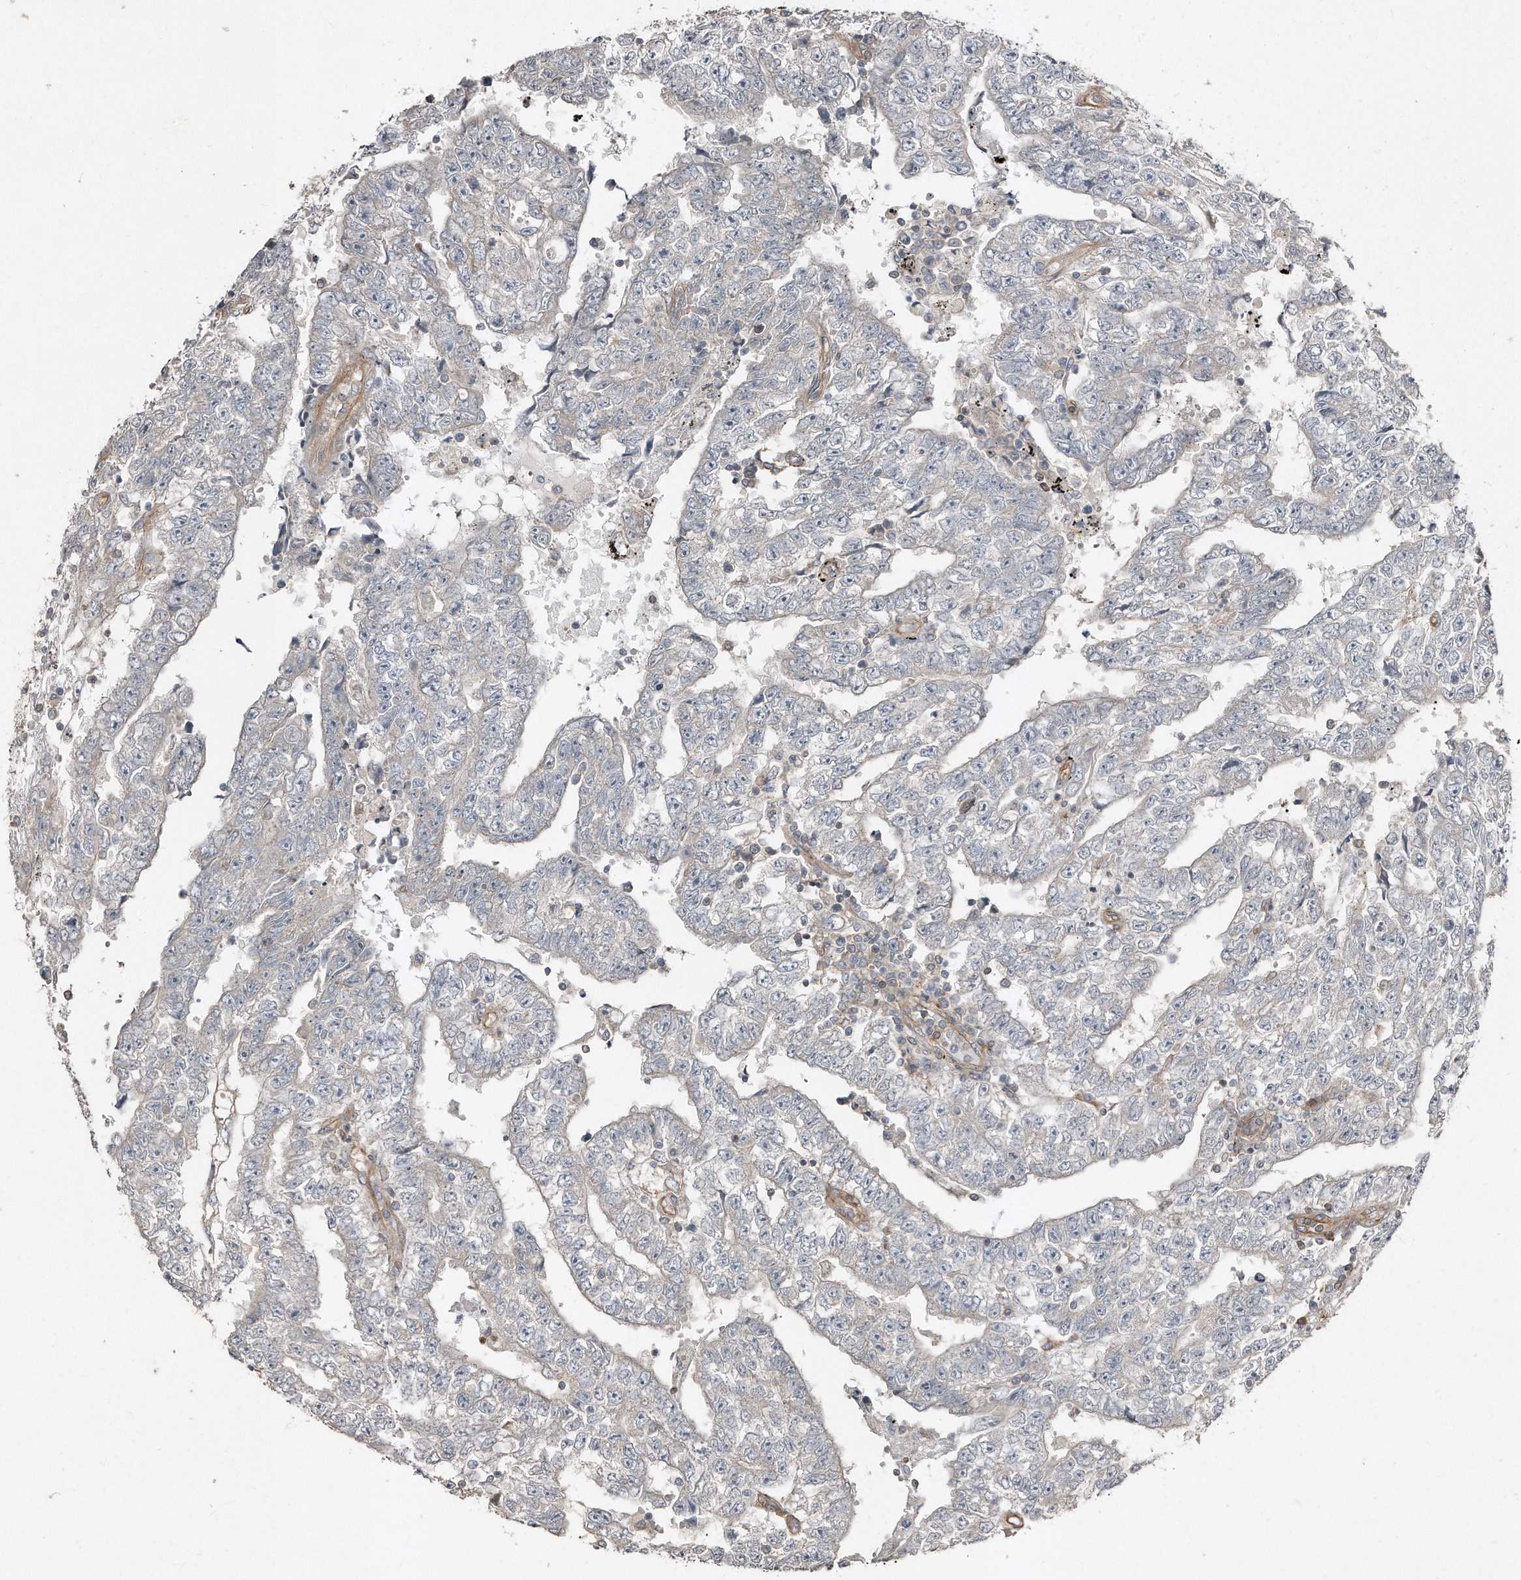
{"staining": {"intensity": "negative", "quantity": "none", "location": "none"}, "tissue": "testis cancer", "cell_type": "Tumor cells", "image_type": "cancer", "snomed": [{"axis": "morphology", "description": "Carcinoma, Embryonal, NOS"}, {"axis": "topography", "description": "Testis"}], "caption": "IHC of testis embryonal carcinoma demonstrates no positivity in tumor cells.", "gene": "SNAP47", "patient": {"sex": "male", "age": 25}}